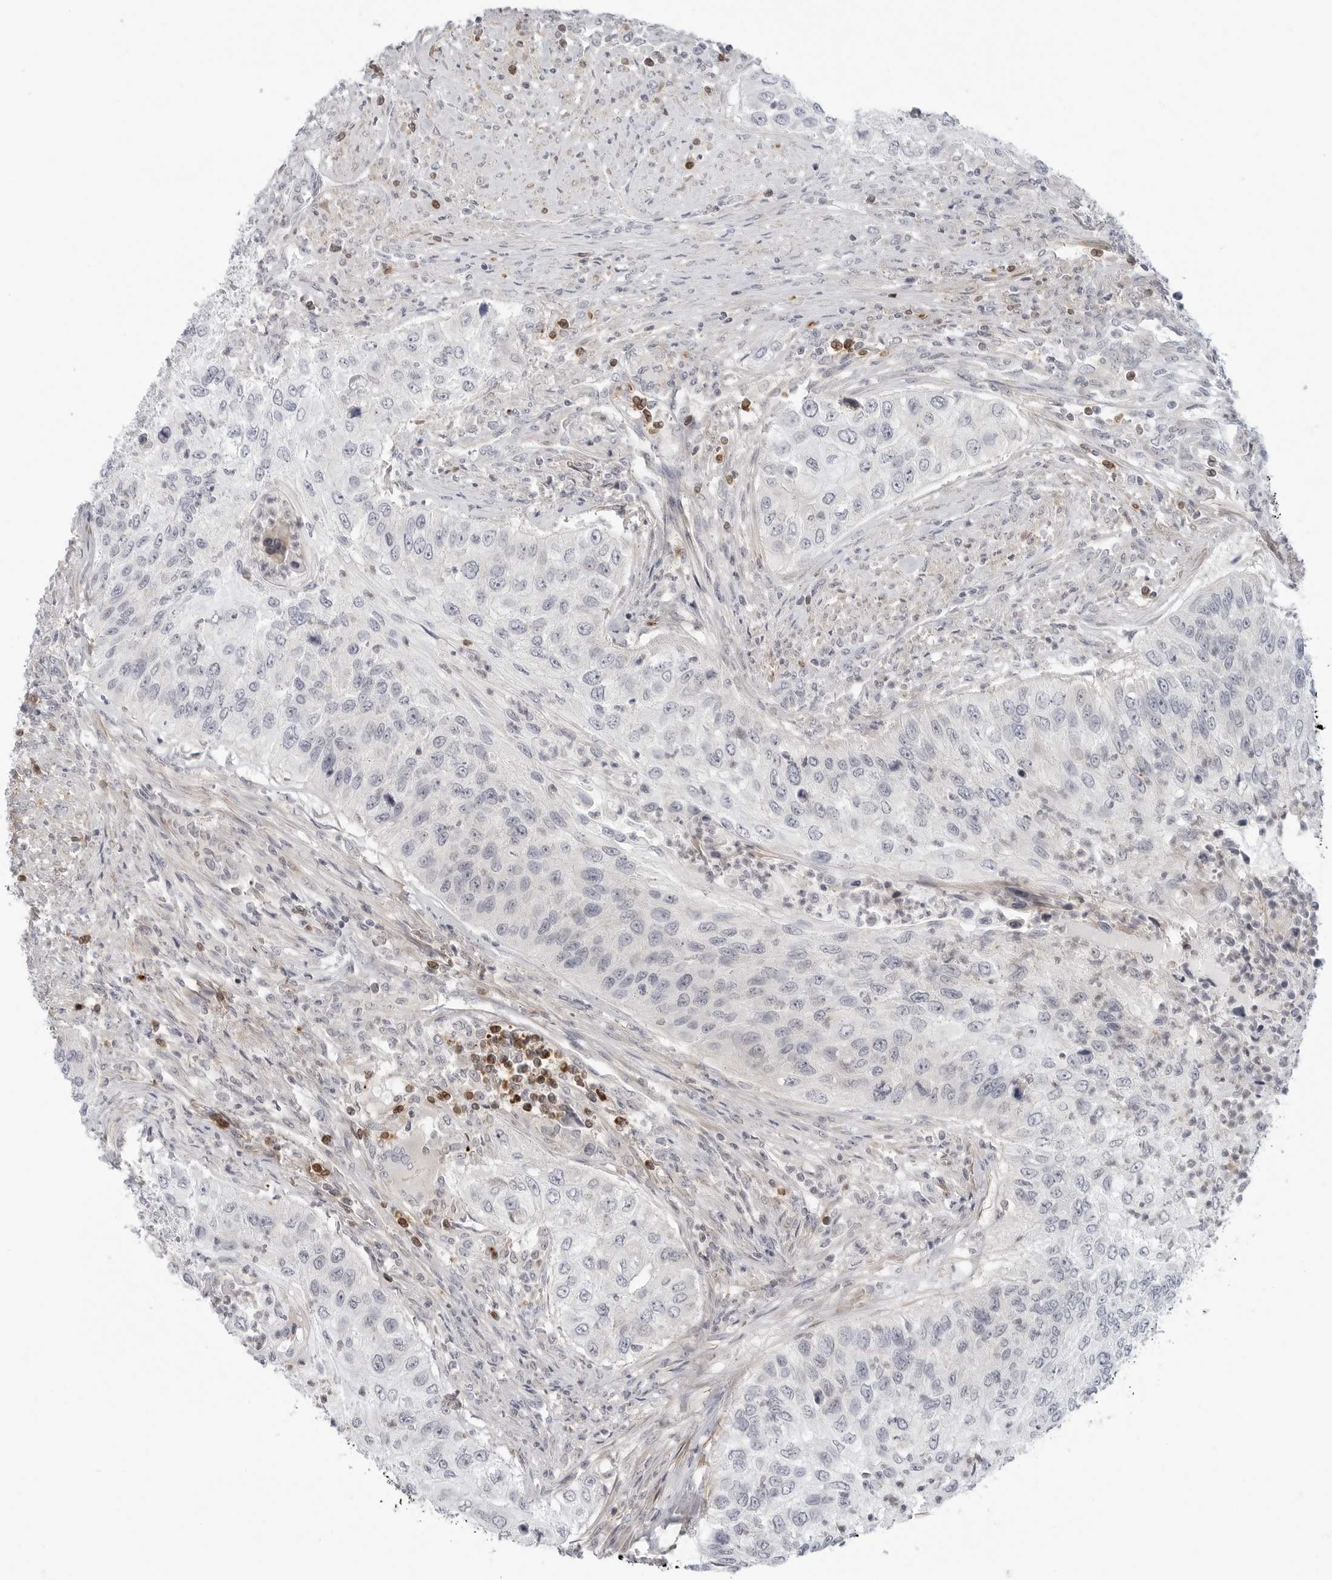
{"staining": {"intensity": "negative", "quantity": "none", "location": "none"}, "tissue": "urothelial cancer", "cell_type": "Tumor cells", "image_type": "cancer", "snomed": [{"axis": "morphology", "description": "Urothelial carcinoma, High grade"}, {"axis": "topography", "description": "Urinary bladder"}], "caption": "The immunohistochemistry histopathology image has no significant positivity in tumor cells of urothelial cancer tissue.", "gene": "STXBP3", "patient": {"sex": "female", "age": 60}}